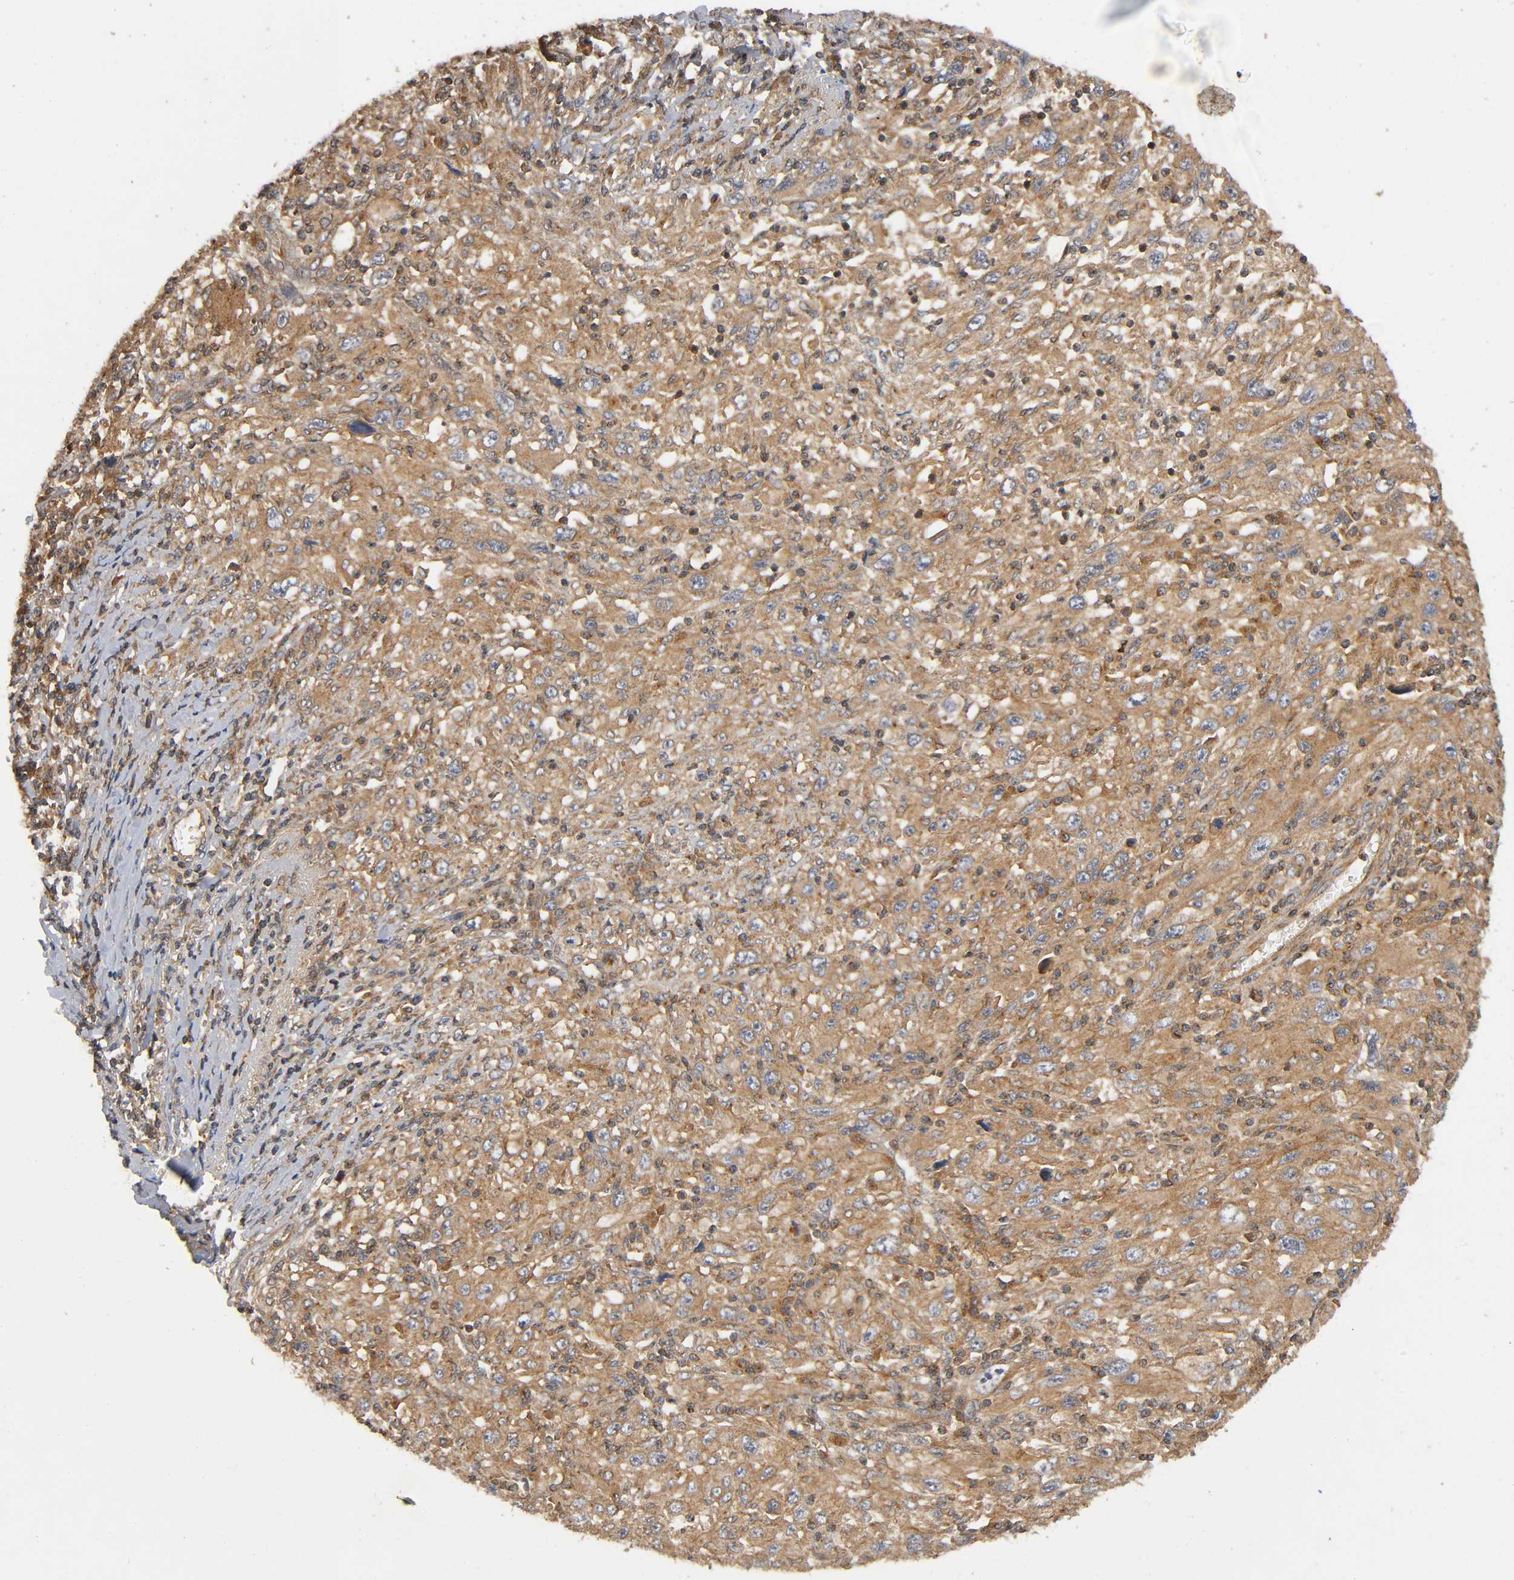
{"staining": {"intensity": "moderate", "quantity": ">75%", "location": "cytoplasmic/membranous"}, "tissue": "melanoma", "cell_type": "Tumor cells", "image_type": "cancer", "snomed": [{"axis": "morphology", "description": "Malignant melanoma, Metastatic site"}, {"axis": "topography", "description": "Skin"}], "caption": "Immunohistochemistry (IHC) micrograph of melanoma stained for a protein (brown), which shows medium levels of moderate cytoplasmic/membranous expression in approximately >75% of tumor cells.", "gene": "IKBKB", "patient": {"sex": "female", "age": 56}}